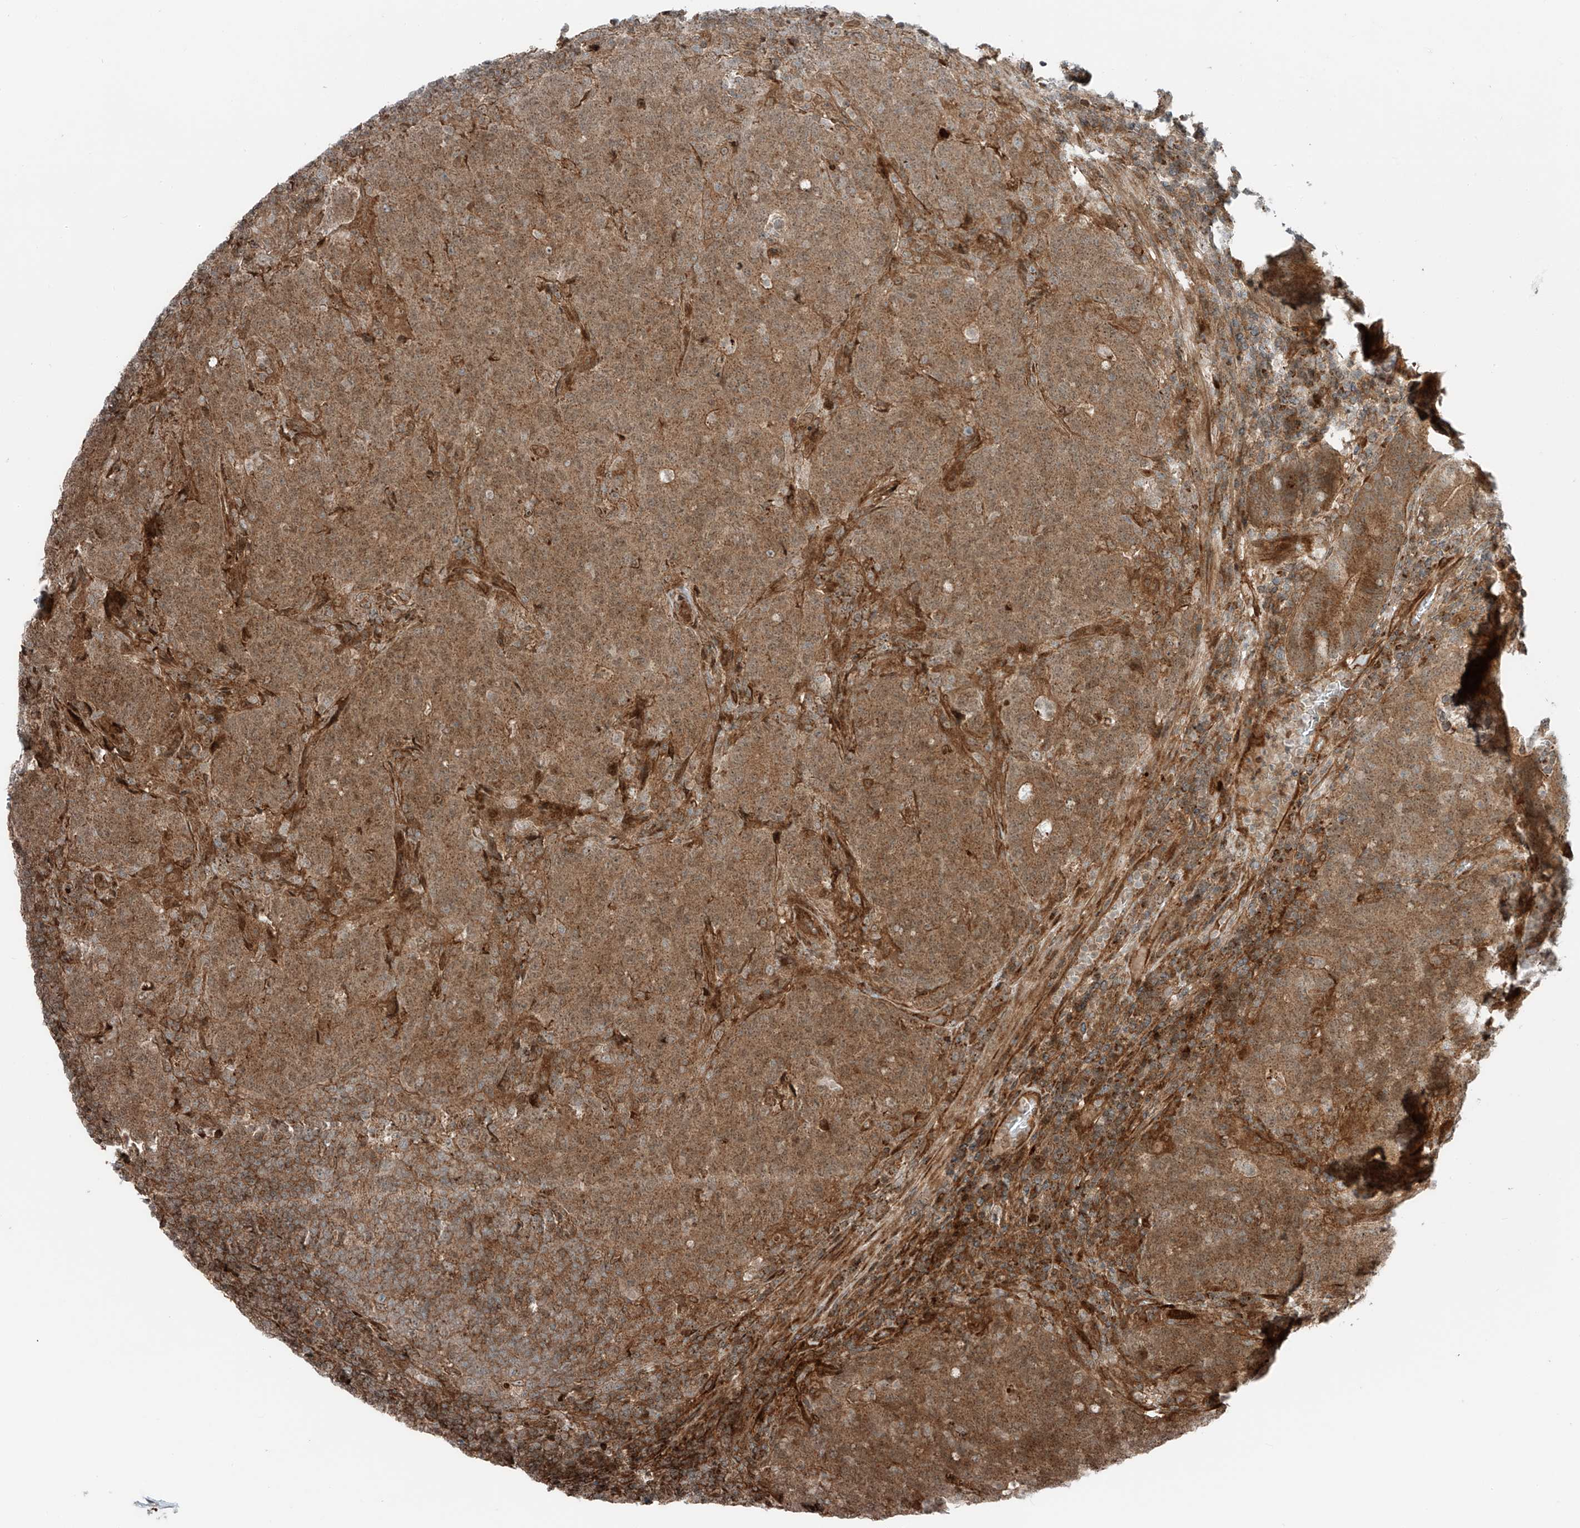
{"staining": {"intensity": "moderate", "quantity": ">75%", "location": "cytoplasmic/membranous"}, "tissue": "colorectal cancer", "cell_type": "Tumor cells", "image_type": "cancer", "snomed": [{"axis": "morphology", "description": "Normal tissue, NOS"}, {"axis": "morphology", "description": "Adenocarcinoma, NOS"}, {"axis": "topography", "description": "Colon"}], "caption": "Immunohistochemical staining of colorectal cancer (adenocarcinoma) displays medium levels of moderate cytoplasmic/membranous positivity in about >75% of tumor cells.", "gene": "USP48", "patient": {"sex": "female", "age": 75}}